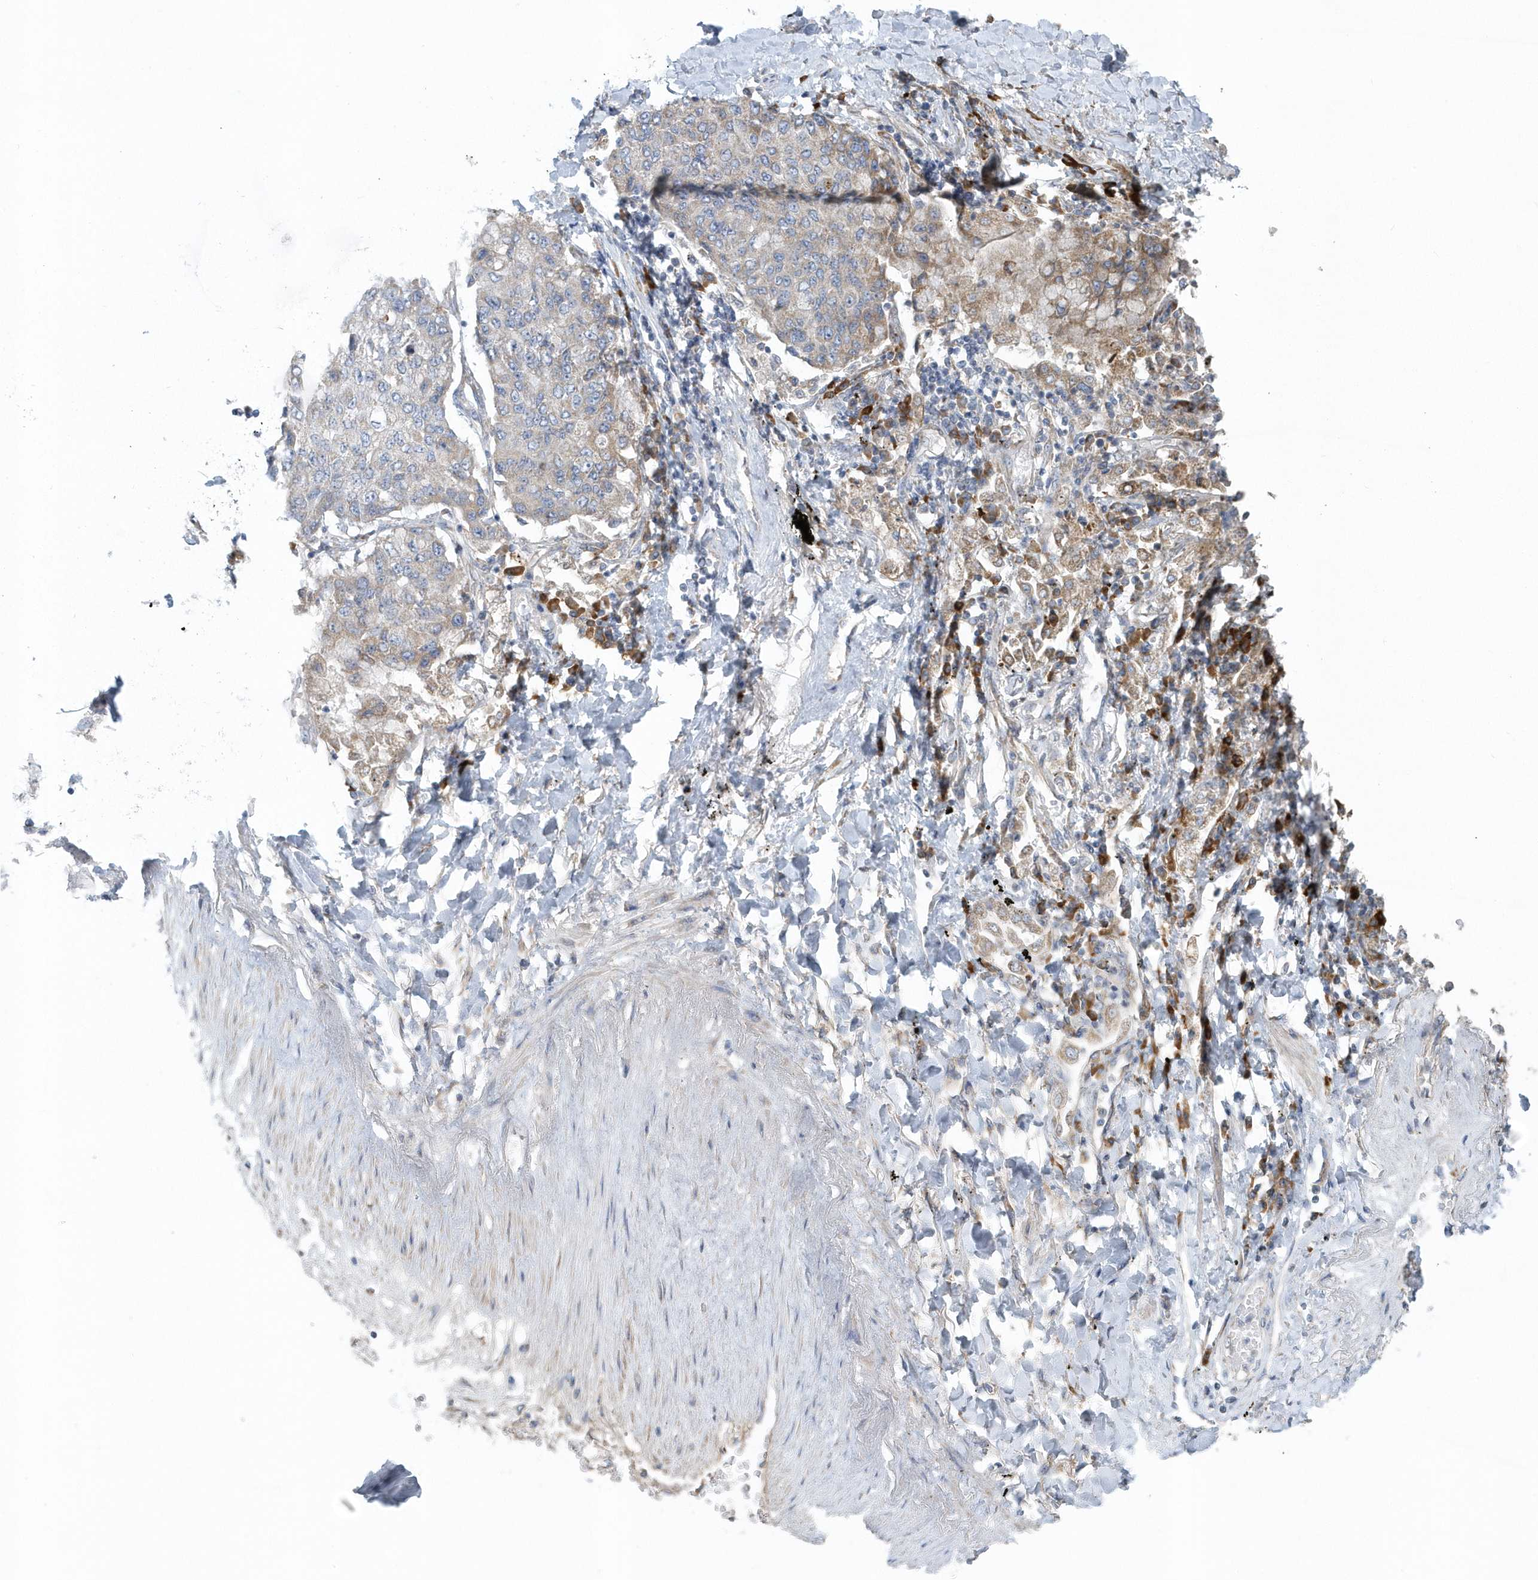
{"staining": {"intensity": "weak", "quantity": "<25%", "location": "cytoplasmic/membranous"}, "tissue": "lung cancer", "cell_type": "Tumor cells", "image_type": "cancer", "snomed": [{"axis": "morphology", "description": "Squamous cell carcinoma, NOS"}, {"axis": "topography", "description": "Lung"}], "caption": "There is no significant expression in tumor cells of lung cancer. (Stains: DAB immunohistochemistry (IHC) with hematoxylin counter stain, Microscopy: brightfield microscopy at high magnification).", "gene": "SPATA18", "patient": {"sex": "male", "age": 74}}